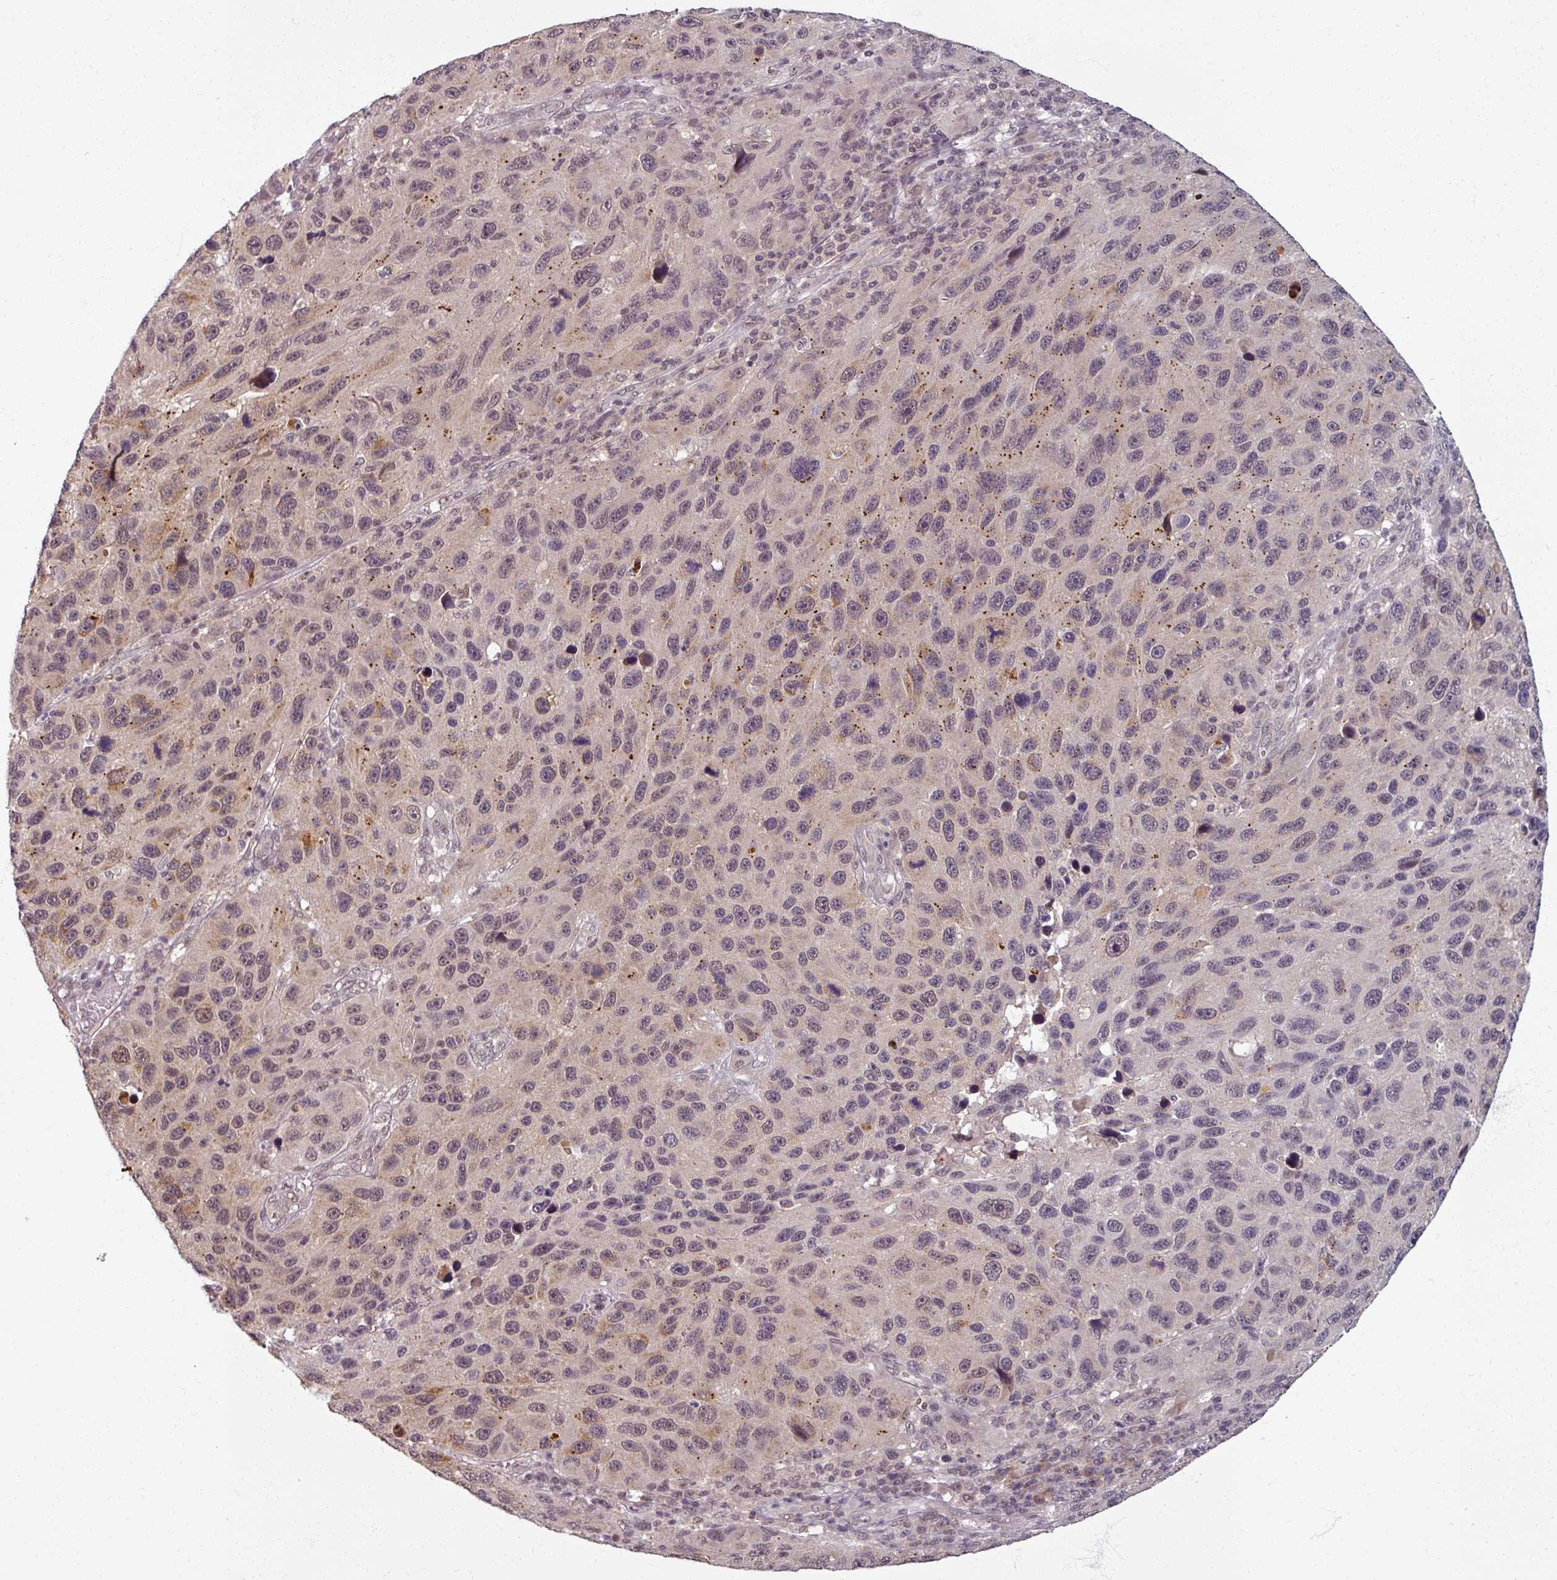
{"staining": {"intensity": "moderate", "quantity": "<25%", "location": "nuclear"}, "tissue": "melanoma", "cell_type": "Tumor cells", "image_type": "cancer", "snomed": [{"axis": "morphology", "description": "Malignant melanoma, NOS"}, {"axis": "topography", "description": "Skin"}], "caption": "This image shows melanoma stained with immunohistochemistry to label a protein in brown. The nuclear of tumor cells show moderate positivity for the protein. Nuclei are counter-stained blue.", "gene": "POLR2G", "patient": {"sex": "male", "age": 53}}